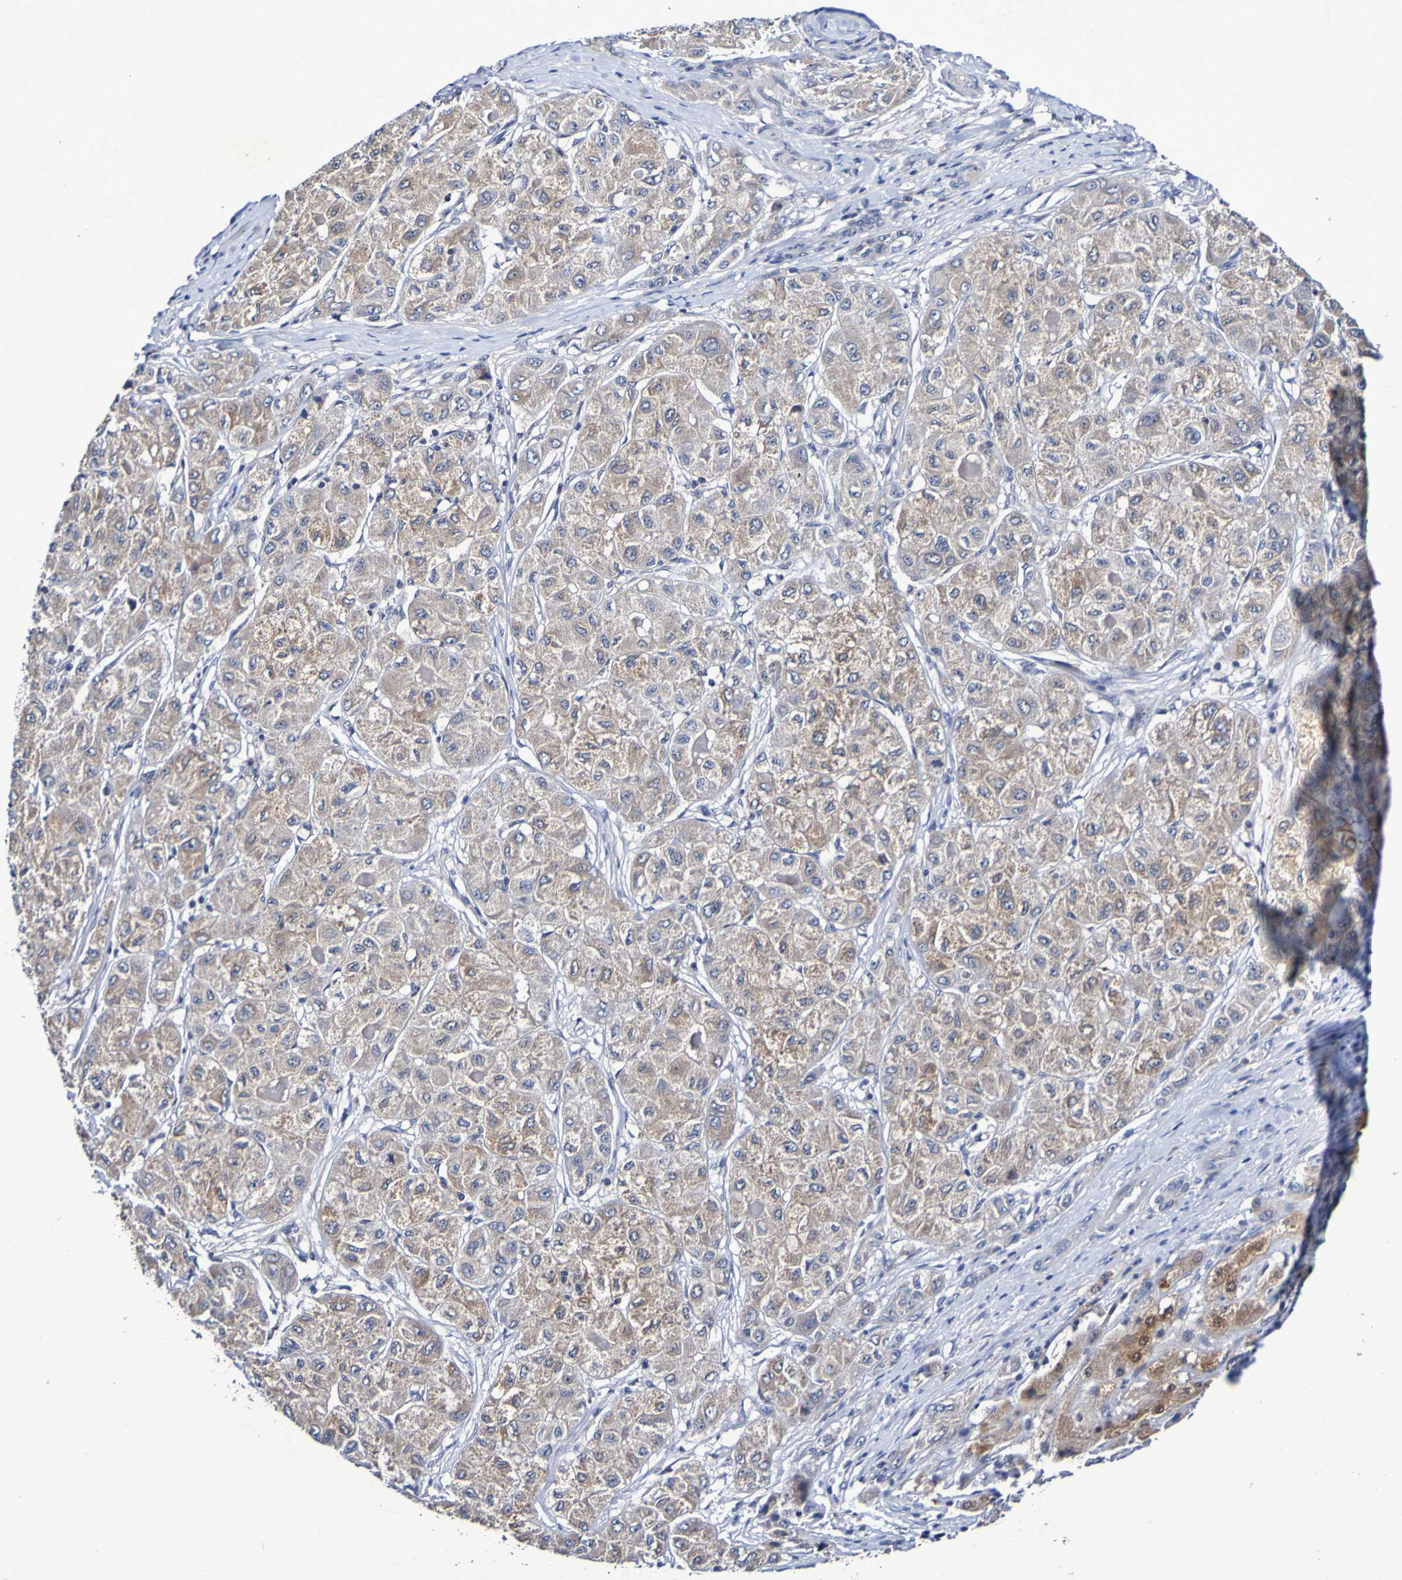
{"staining": {"intensity": "moderate", "quantity": "25%-75%", "location": "cytoplasmic/membranous"}, "tissue": "liver cancer", "cell_type": "Tumor cells", "image_type": "cancer", "snomed": [{"axis": "morphology", "description": "Carcinoma, Hepatocellular, NOS"}, {"axis": "topography", "description": "Liver"}], "caption": "A brown stain shows moderate cytoplasmic/membranous expression of a protein in liver cancer tumor cells.", "gene": "PTP4A2", "patient": {"sex": "male", "age": 80}}